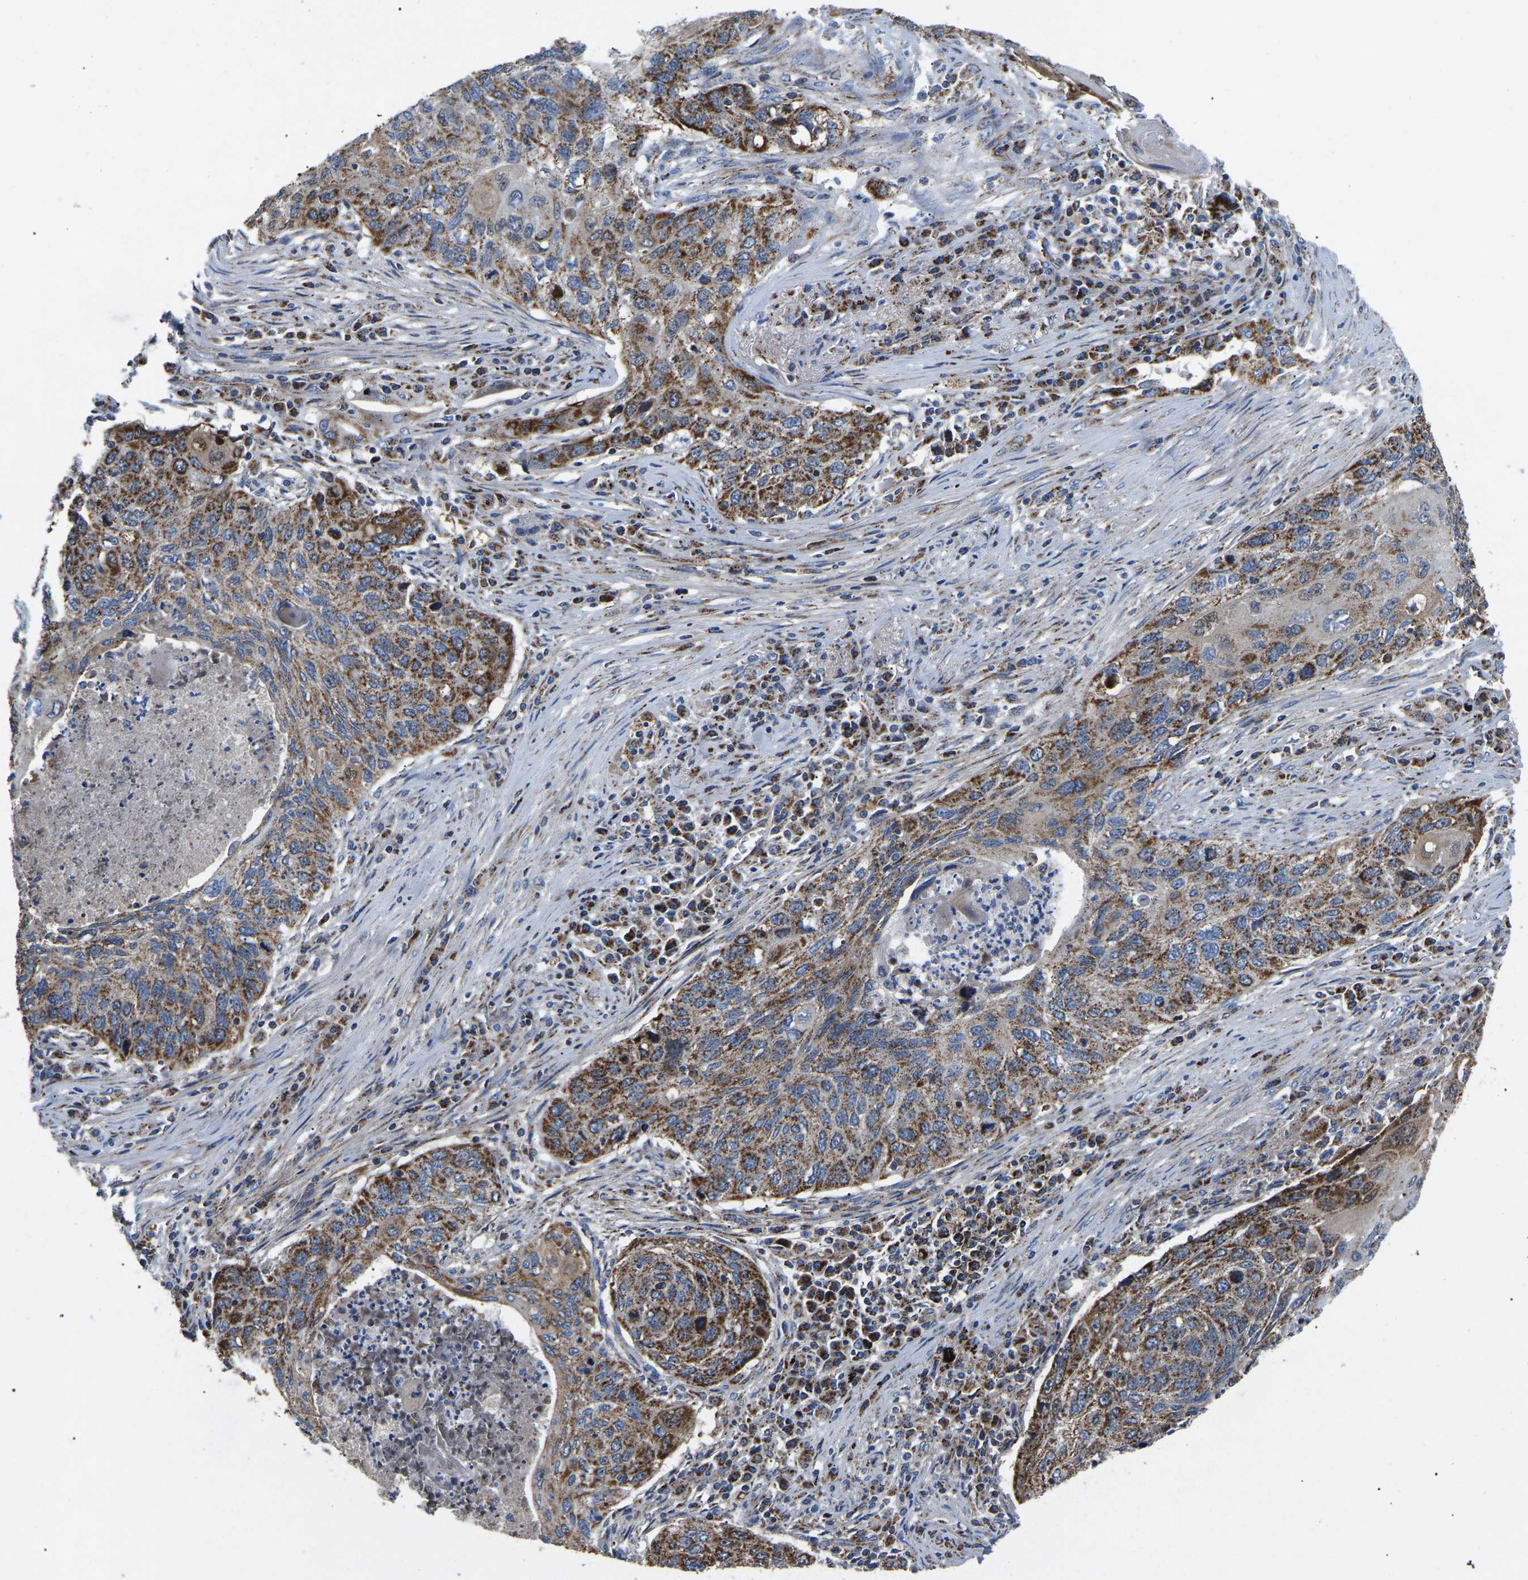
{"staining": {"intensity": "moderate", "quantity": ">75%", "location": "cytoplasmic/membranous"}, "tissue": "lung cancer", "cell_type": "Tumor cells", "image_type": "cancer", "snomed": [{"axis": "morphology", "description": "Squamous cell carcinoma, NOS"}, {"axis": "topography", "description": "Lung"}], "caption": "Squamous cell carcinoma (lung) stained for a protein (brown) shows moderate cytoplasmic/membranous positive positivity in approximately >75% of tumor cells.", "gene": "PPM1E", "patient": {"sex": "female", "age": 63}}